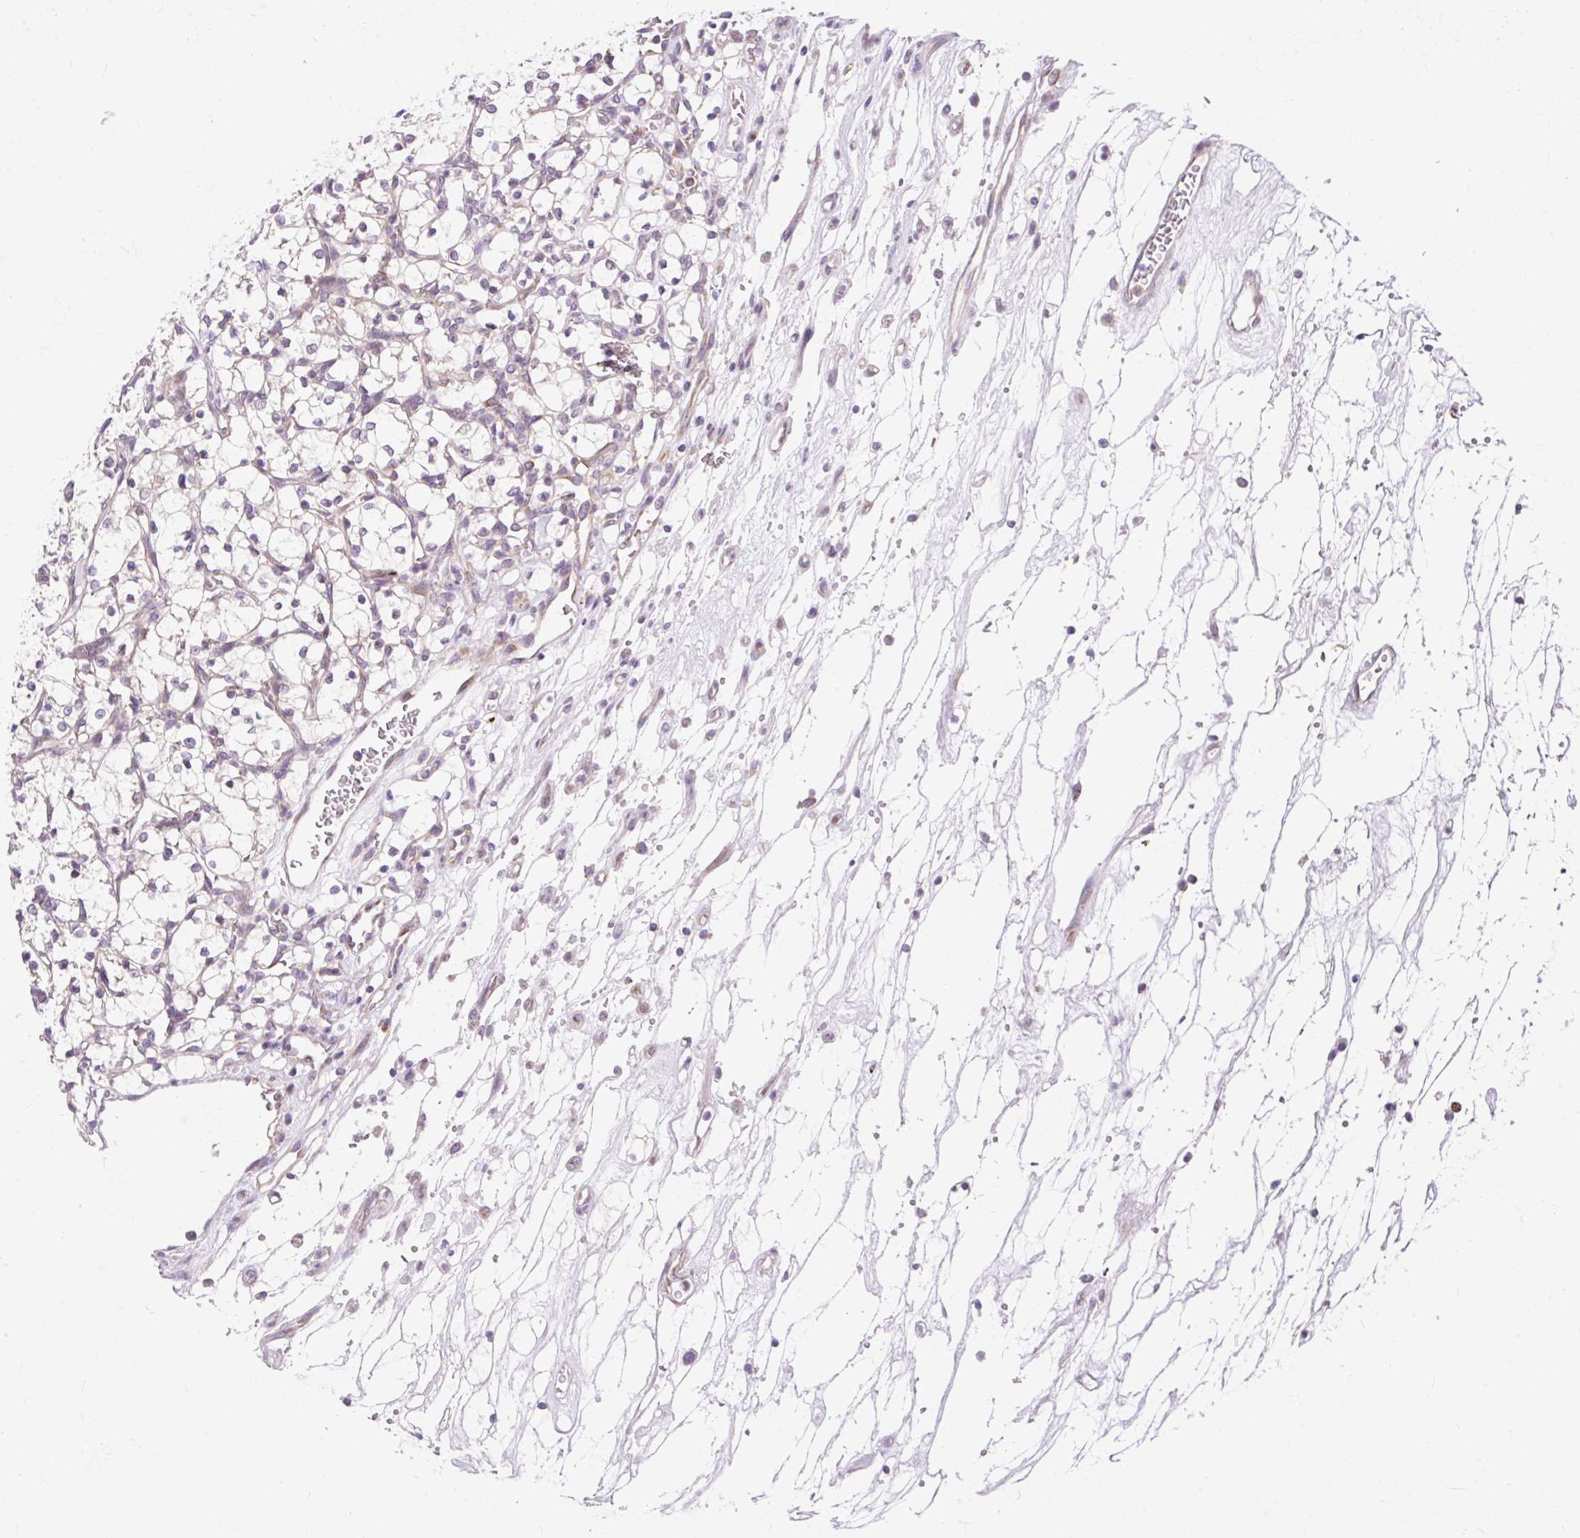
{"staining": {"intensity": "negative", "quantity": "none", "location": "none"}, "tissue": "renal cancer", "cell_type": "Tumor cells", "image_type": "cancer", "snomed": [{"axis": "morphology", "description": "Adenocarcinoma, NOS"}, {"axis": "topography", "description": "Kidney"}], "caption": "A micrograph of renal adenocarcinoma stained for a protein shows no brown staining in tumor cells. Nuclei are stained in blue.", "gene": "GPR45", "patient": {"sex": "female", "age": 69}}